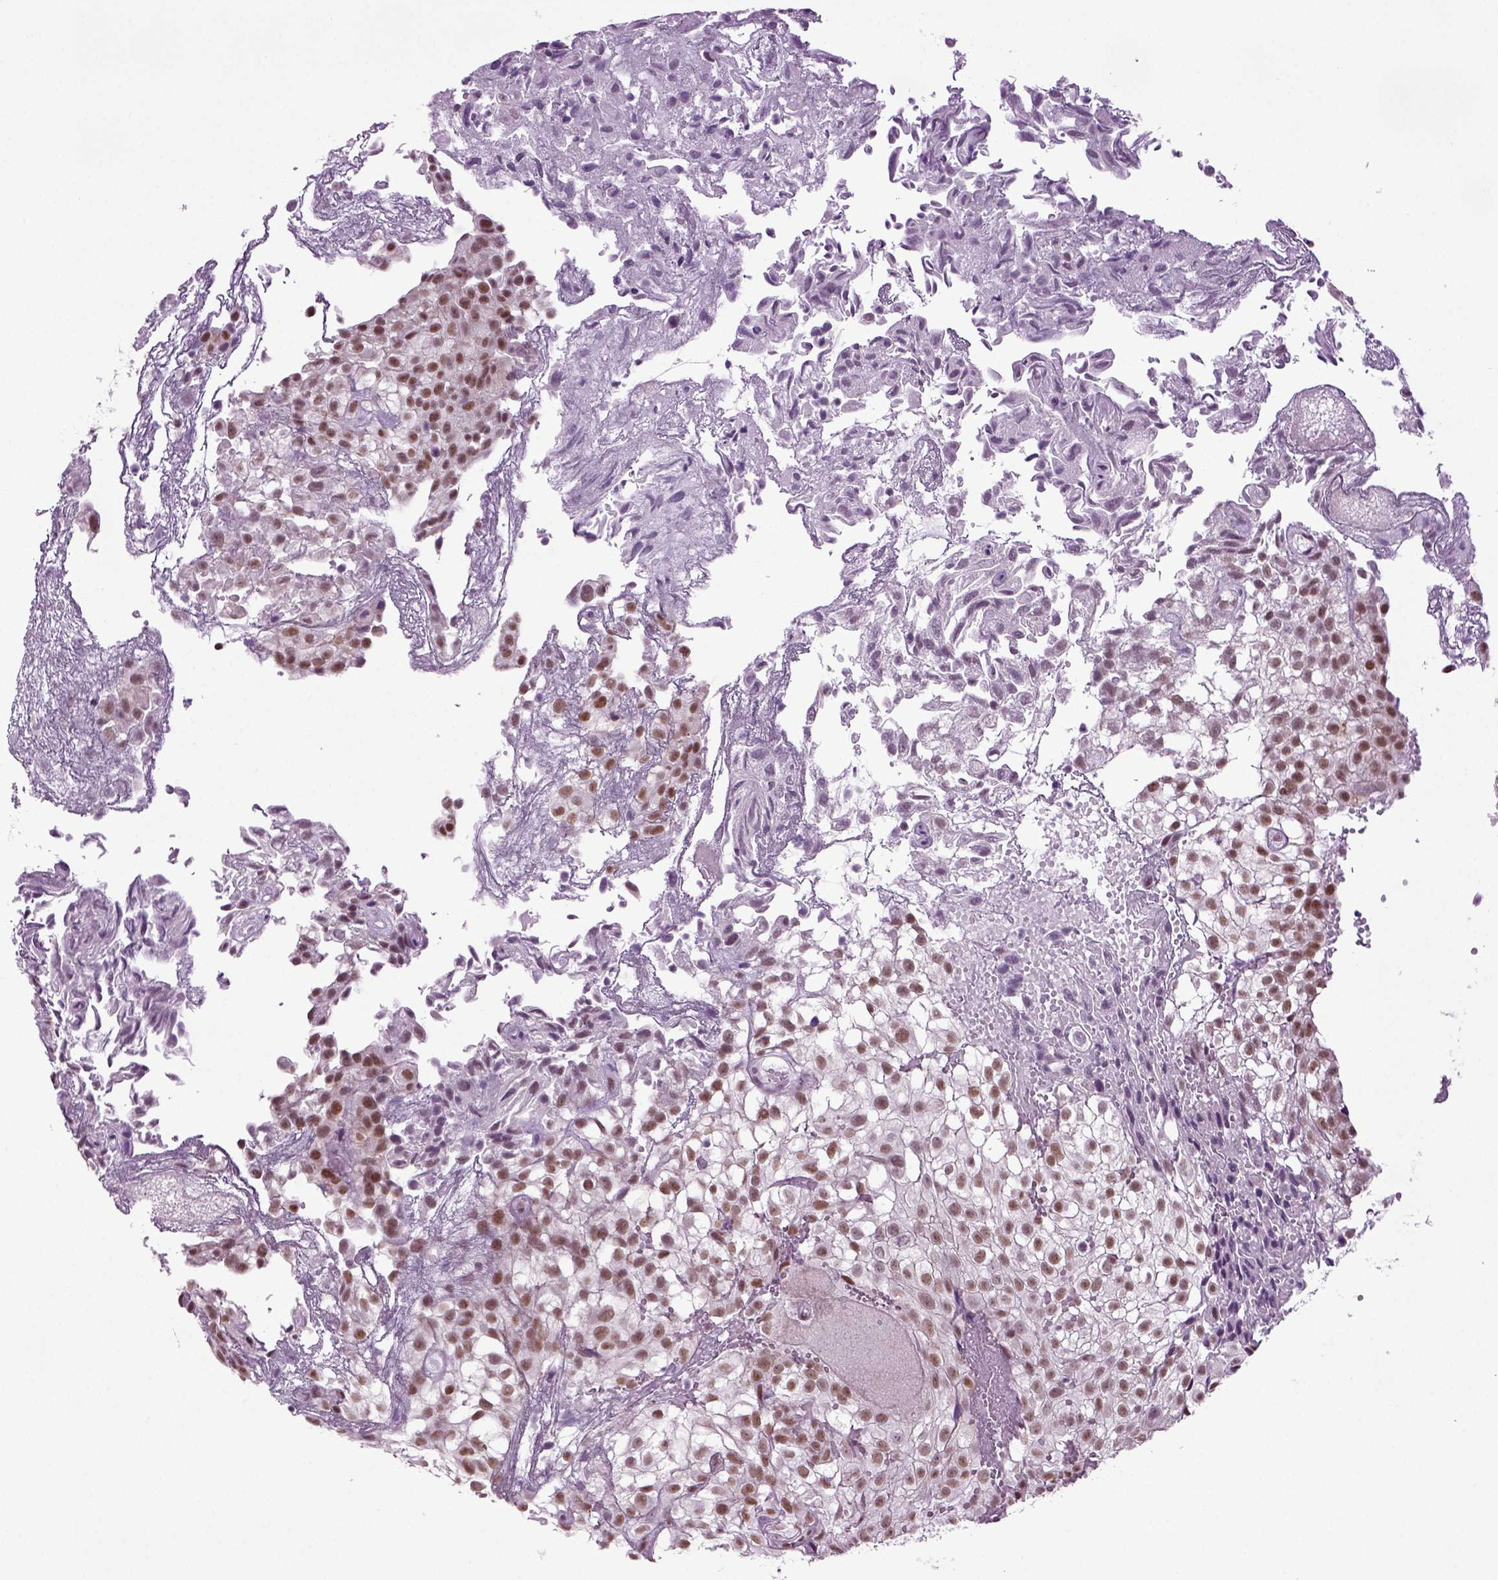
{"staining": {"intensity": "moderate", "quantity": "25%-75%", "location": "nuclear"}, "tissue": "urothelial cancer", "cell_type": "Tumor cells", "image_type": "cancer", "snomed": [{"axis": "morphology", "description": "Urothelial carcinoma, High grade"}, {"axis": "topography", "description": "Urinary bladder"}], "caption": "Immunohistochemistry (IHC) image of human urothelial cancer stained for a protein (brown), which reveals medium levels of moderate nuclear expression in approximately 25%-75% of tumor cells.", "gene": "RFX3", "patient": {"sex": "male", "age": 56}}